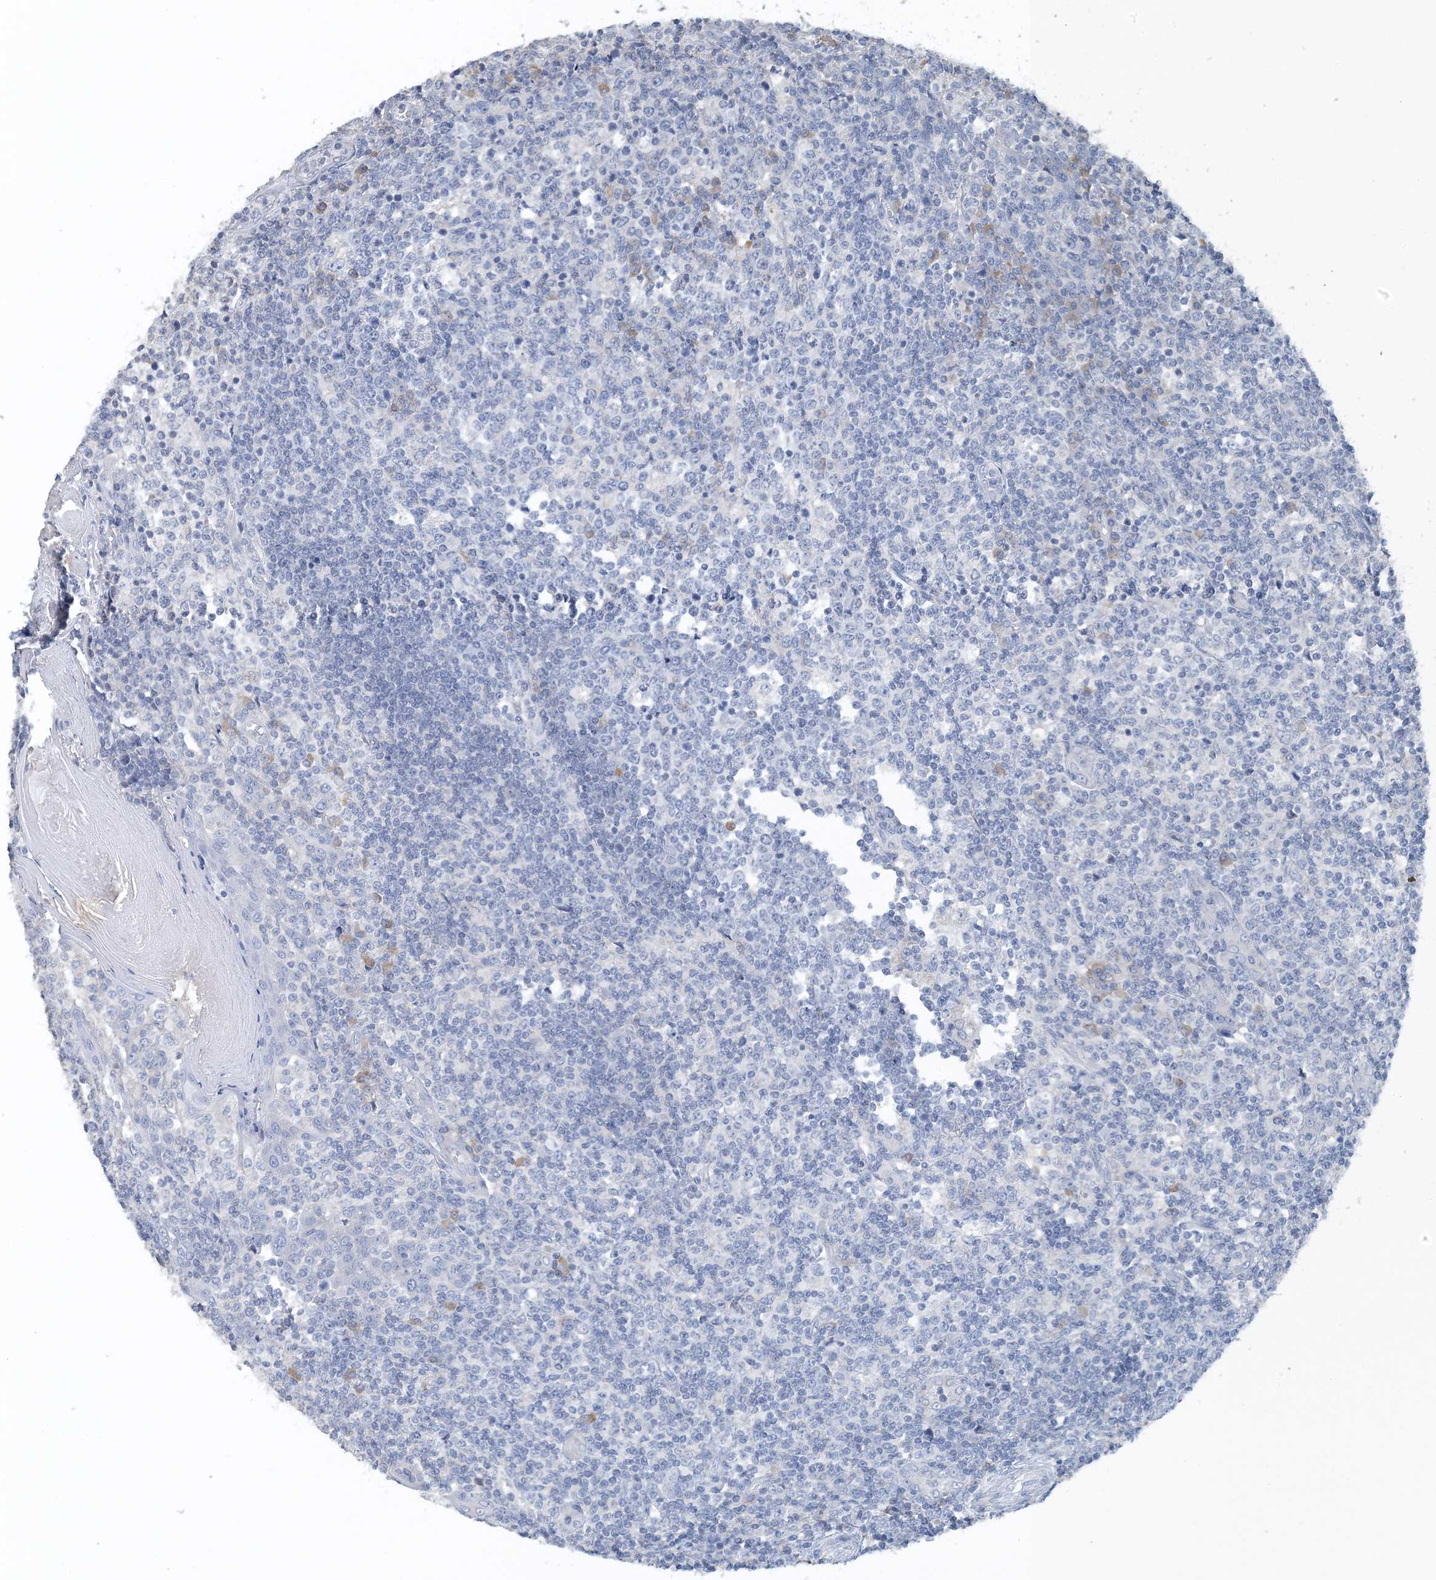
{"staining": {"intensity": "negative", "quantity": "none", "location": "none"}, "tissue": "tonsil", "cell_type": "Germinal center cells", "image_type": "normal", "snomed": [{"axis": "morphology", "description": "Normal tissue, NOS"}, {"axis": "topography", "description": "Tonsil"}], "caption": "Immunohistochemistry image of benign tonsil: human tonsil stained with DAB (3,3'-diaminobenzidine) exhibits no significant protein expression in germinal center cells.", "gene": "CTRL", "patient": {"sex": "female", "age": 19}}